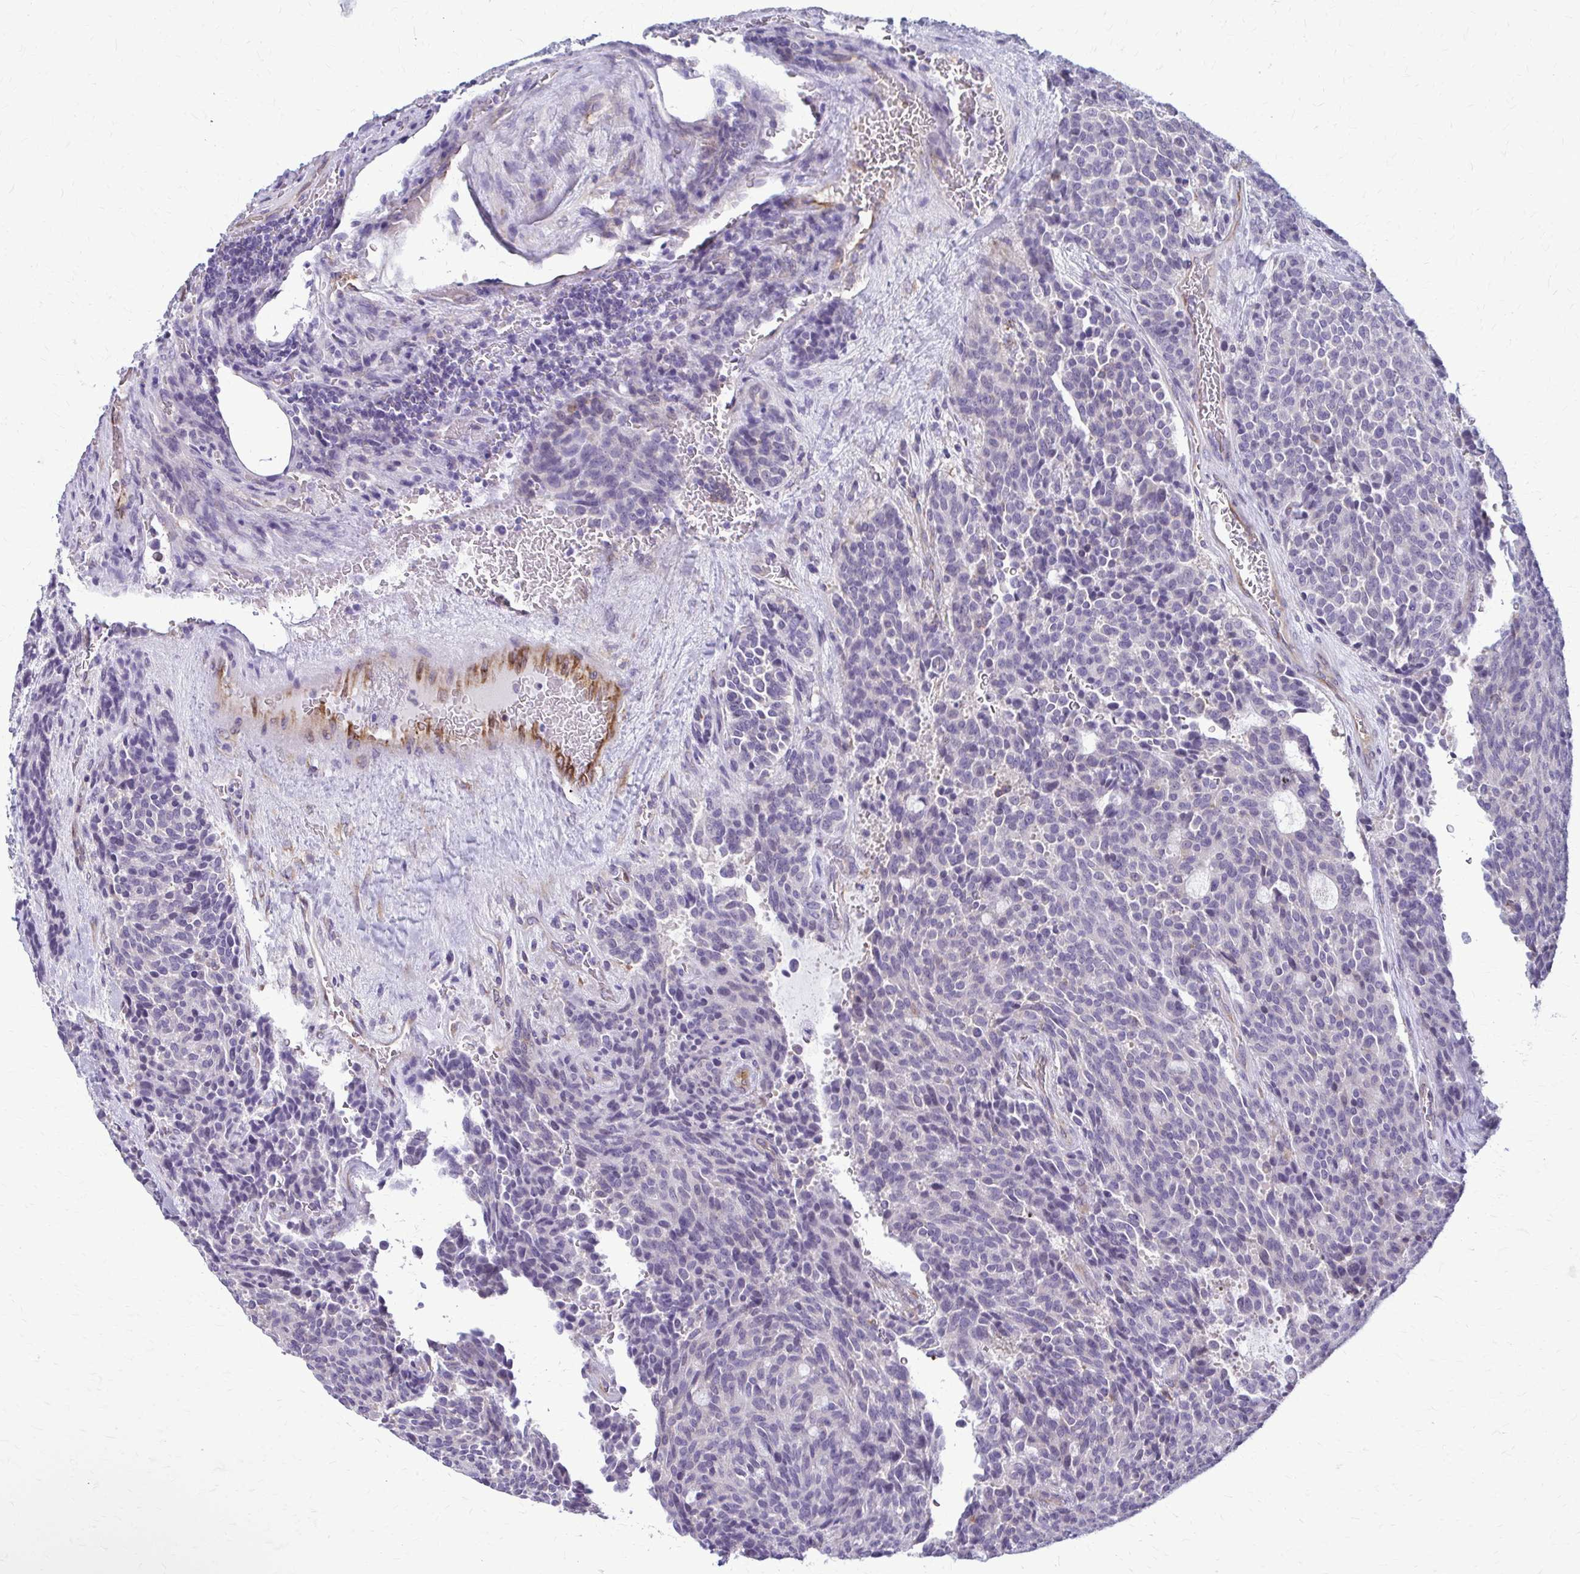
{"staining": {"intensity": "negative", "quantity": "none", "location": "none"}, "tissue": "carcinoid", "cell_type": "Tumor cells", "image_type": "cancer", "snomed": [{"axis": "morphology", "description": "Carcinoid, malignant, NOS"}, {"axis": "topography", "description": "Pancreas"}], "caption": "Tumor cells are negative for protein expression in human carcinoid.", "gene": "DEPP1", "patient": {"sex": "female", "age": 54}}